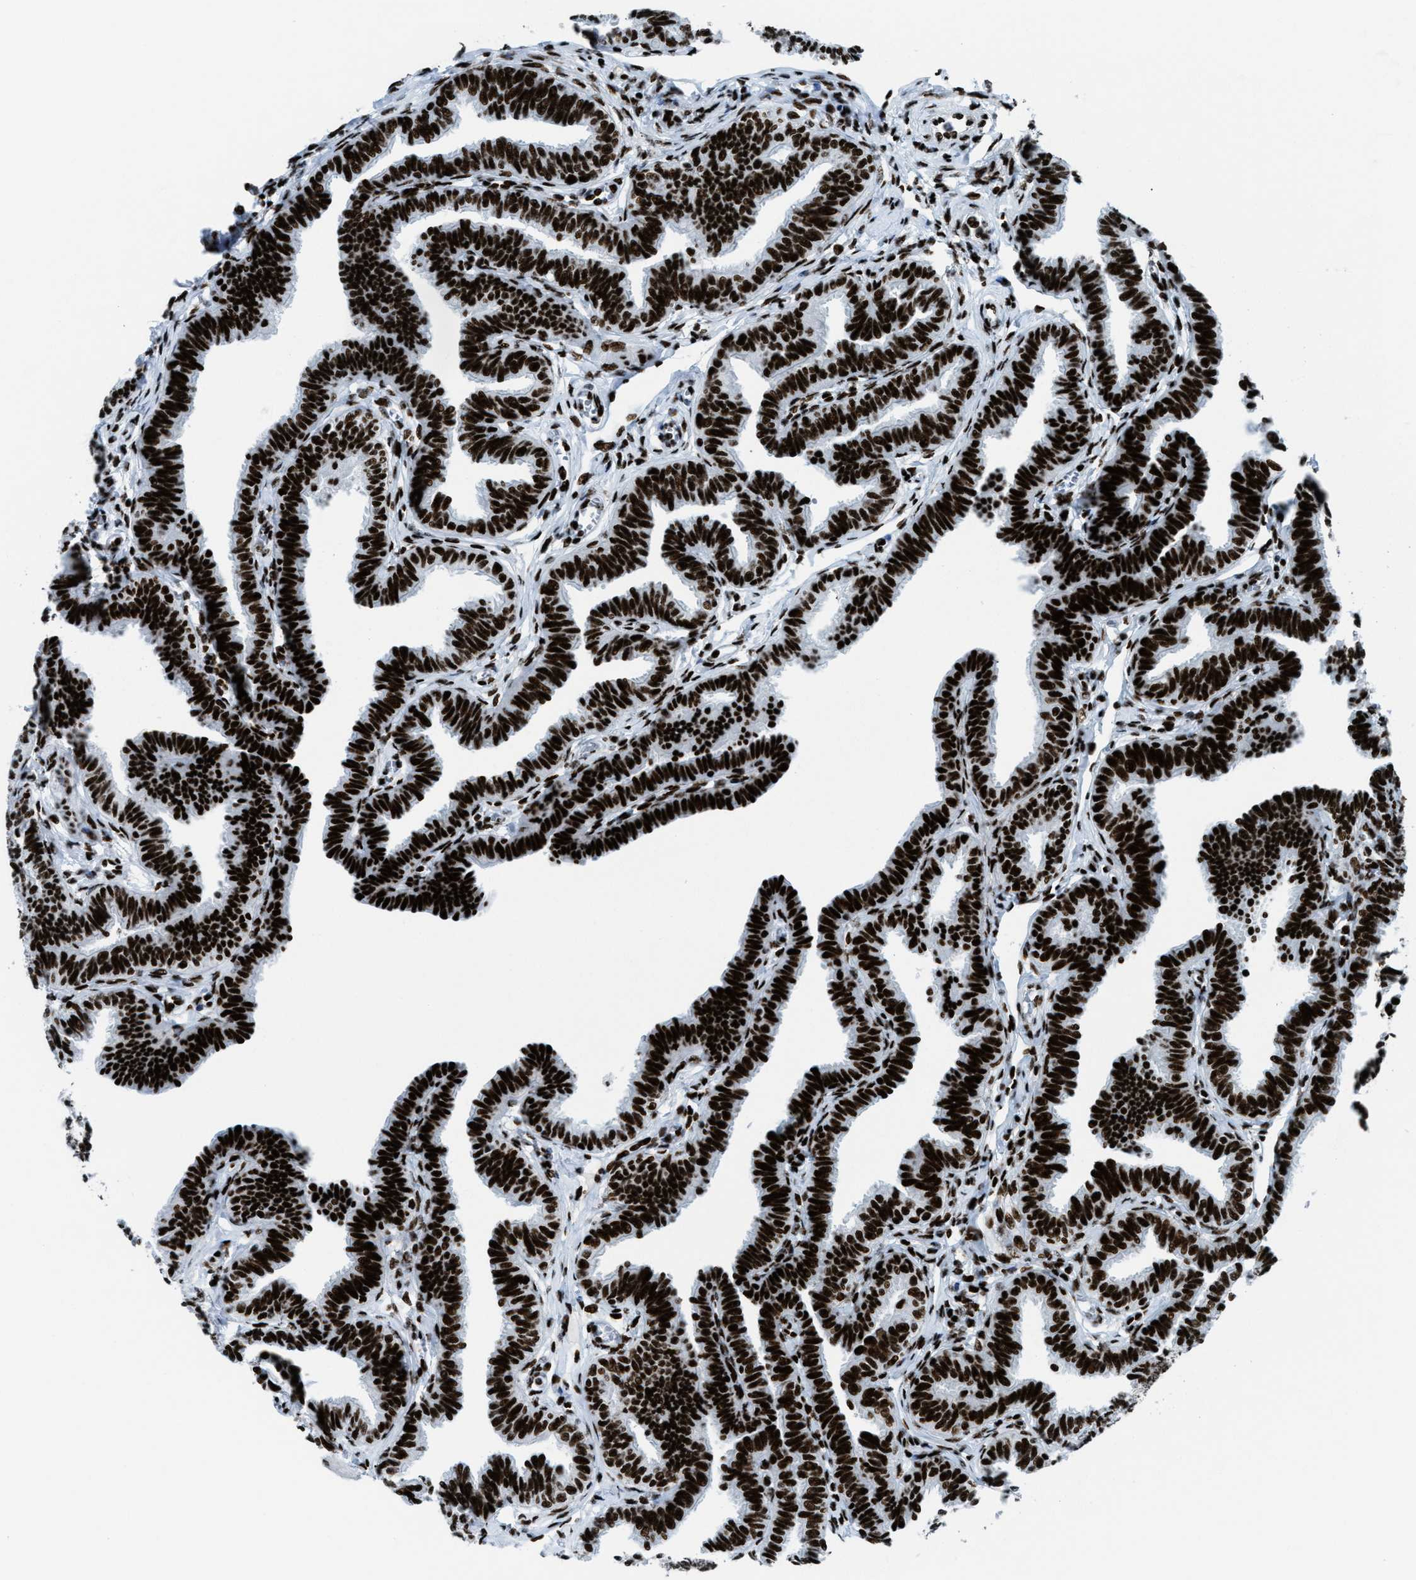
{"staining": {"intensity": "strong", "quantity": ">75%", "location": "nuclear"}, "tissue": "fallopian tube", "cell_type": "Glandular cells", "image_type": "normal", "snomed": [{"axis": "morphology", "description": "Normal tissue, NOS"}, {"axis": "topography", "description": "Fallopian tube"}, {"axis": "topography", "description": "Ovary"}], "caption": "Protein expression analysis of normal fallopian tube displays strong nuclear expression in approximately >75% of glandular cells.", "gene": "NONO", "patient": {"sex": "female", "age": 23}}